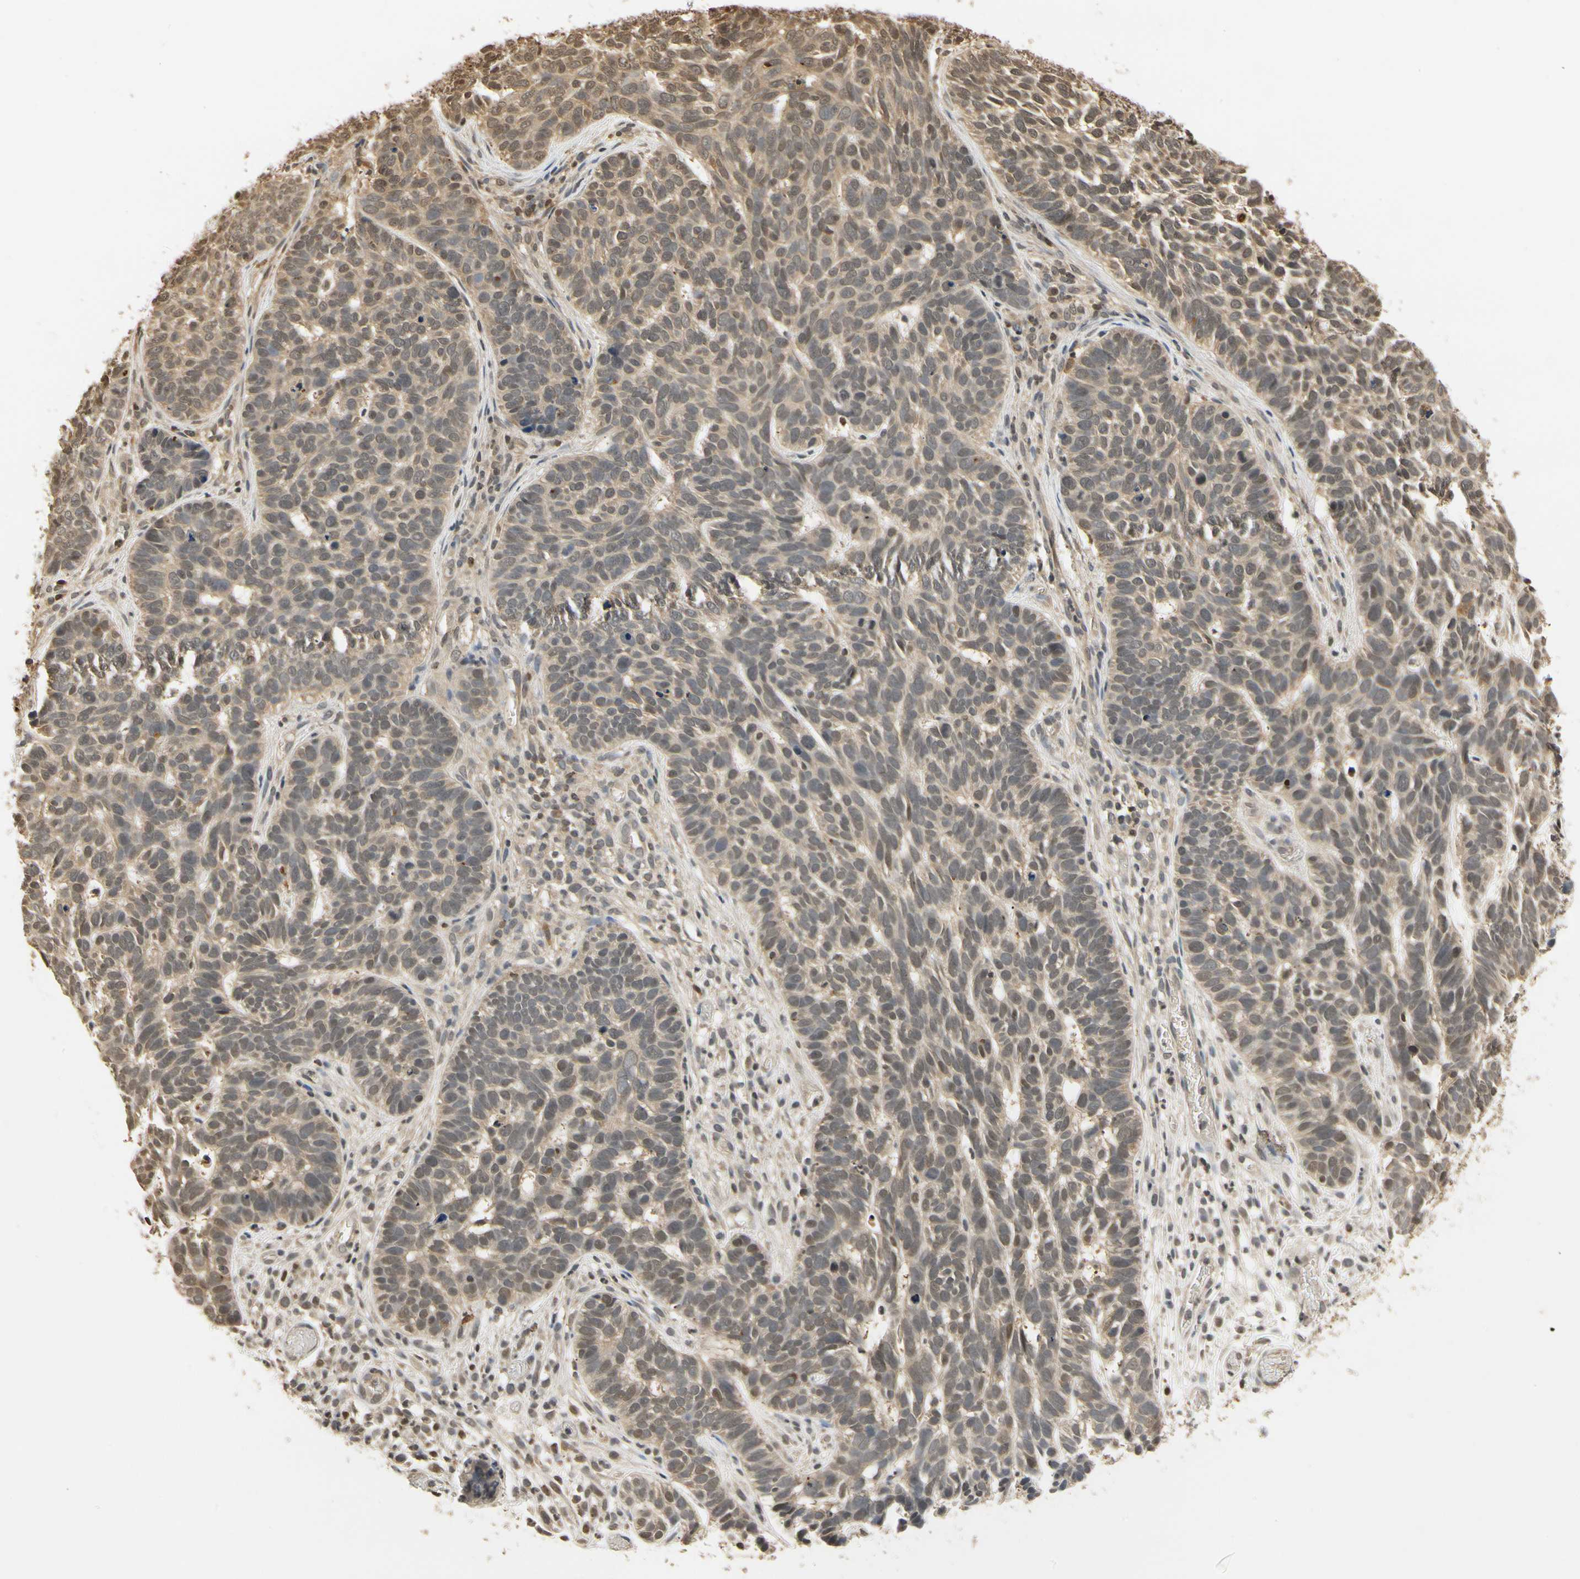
{"staining": {"intensity": "weak", "quantity": ">75%", "location": "cytoplasmic/membranous"}, "tissue": "skin cancer", "cell_type": "Tumor cells", "image_type": "cancer", "snomed": [{"axis": "morphology", "description": "Basal cell carcinoma"}, {"axis": "topography", "description": "Skin"}], "caption": "Human skin cancer stained for a protein (brown) reveals weak cytoplasmic/membranous positive expression in approximately >75% of tumor cells.", "gene": "SOD1", "patient": {"sex": "male", "age": 87}}